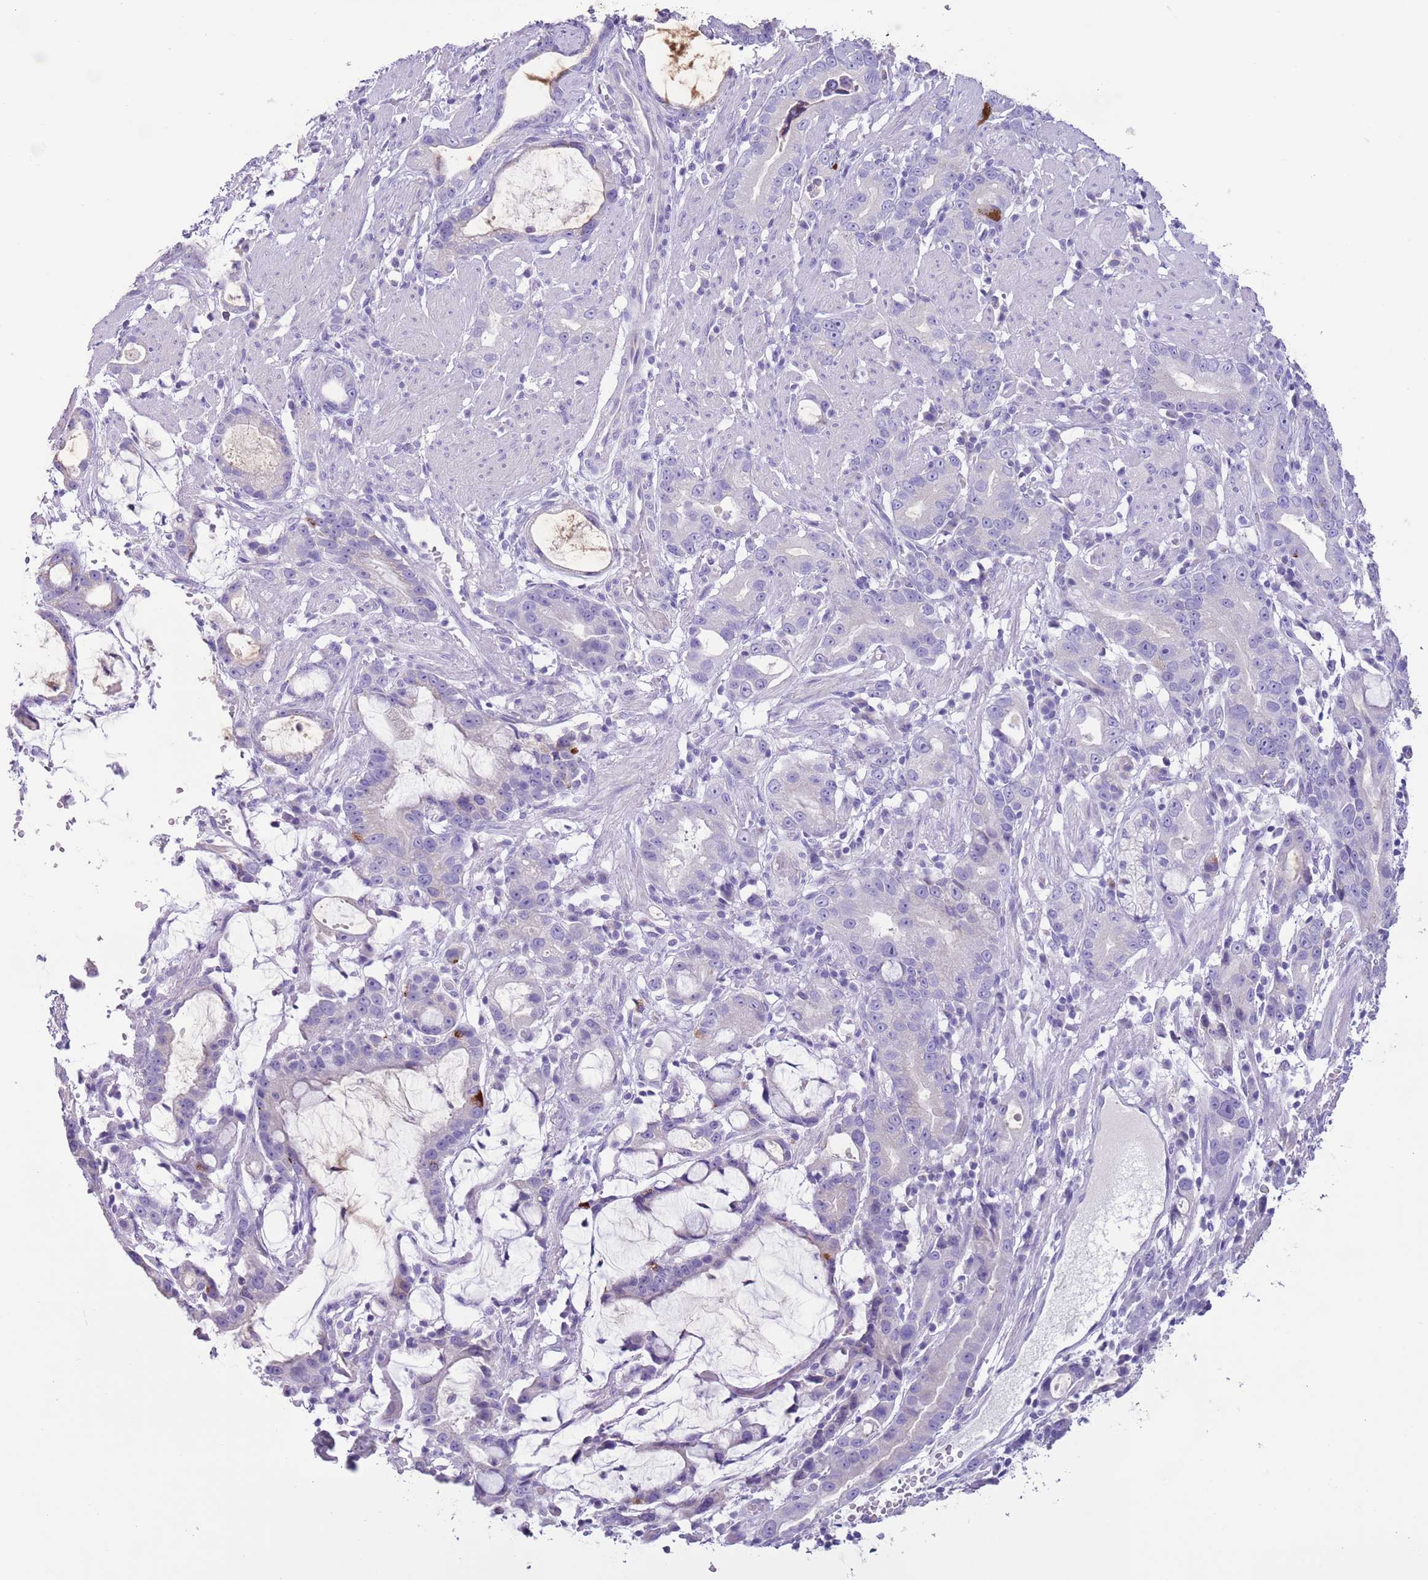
{"staining": {"intensity": "negative", "quantity": "none", "location": "none"}, "tissue": "stomach cancer", "cell_type": "Tumor cells", "image_type": "cancer", "snomed": [{"axis": "morphology", "description": "Adenocarcinoma, NOS"}, {"axis": "topography", "description": "Stomach"}], "caption": "Tumor cells show no significant staining in adenocarcinoma (stomach).", "gene": "ZNF697", "patient": {"sex": "male", "age": 55}}